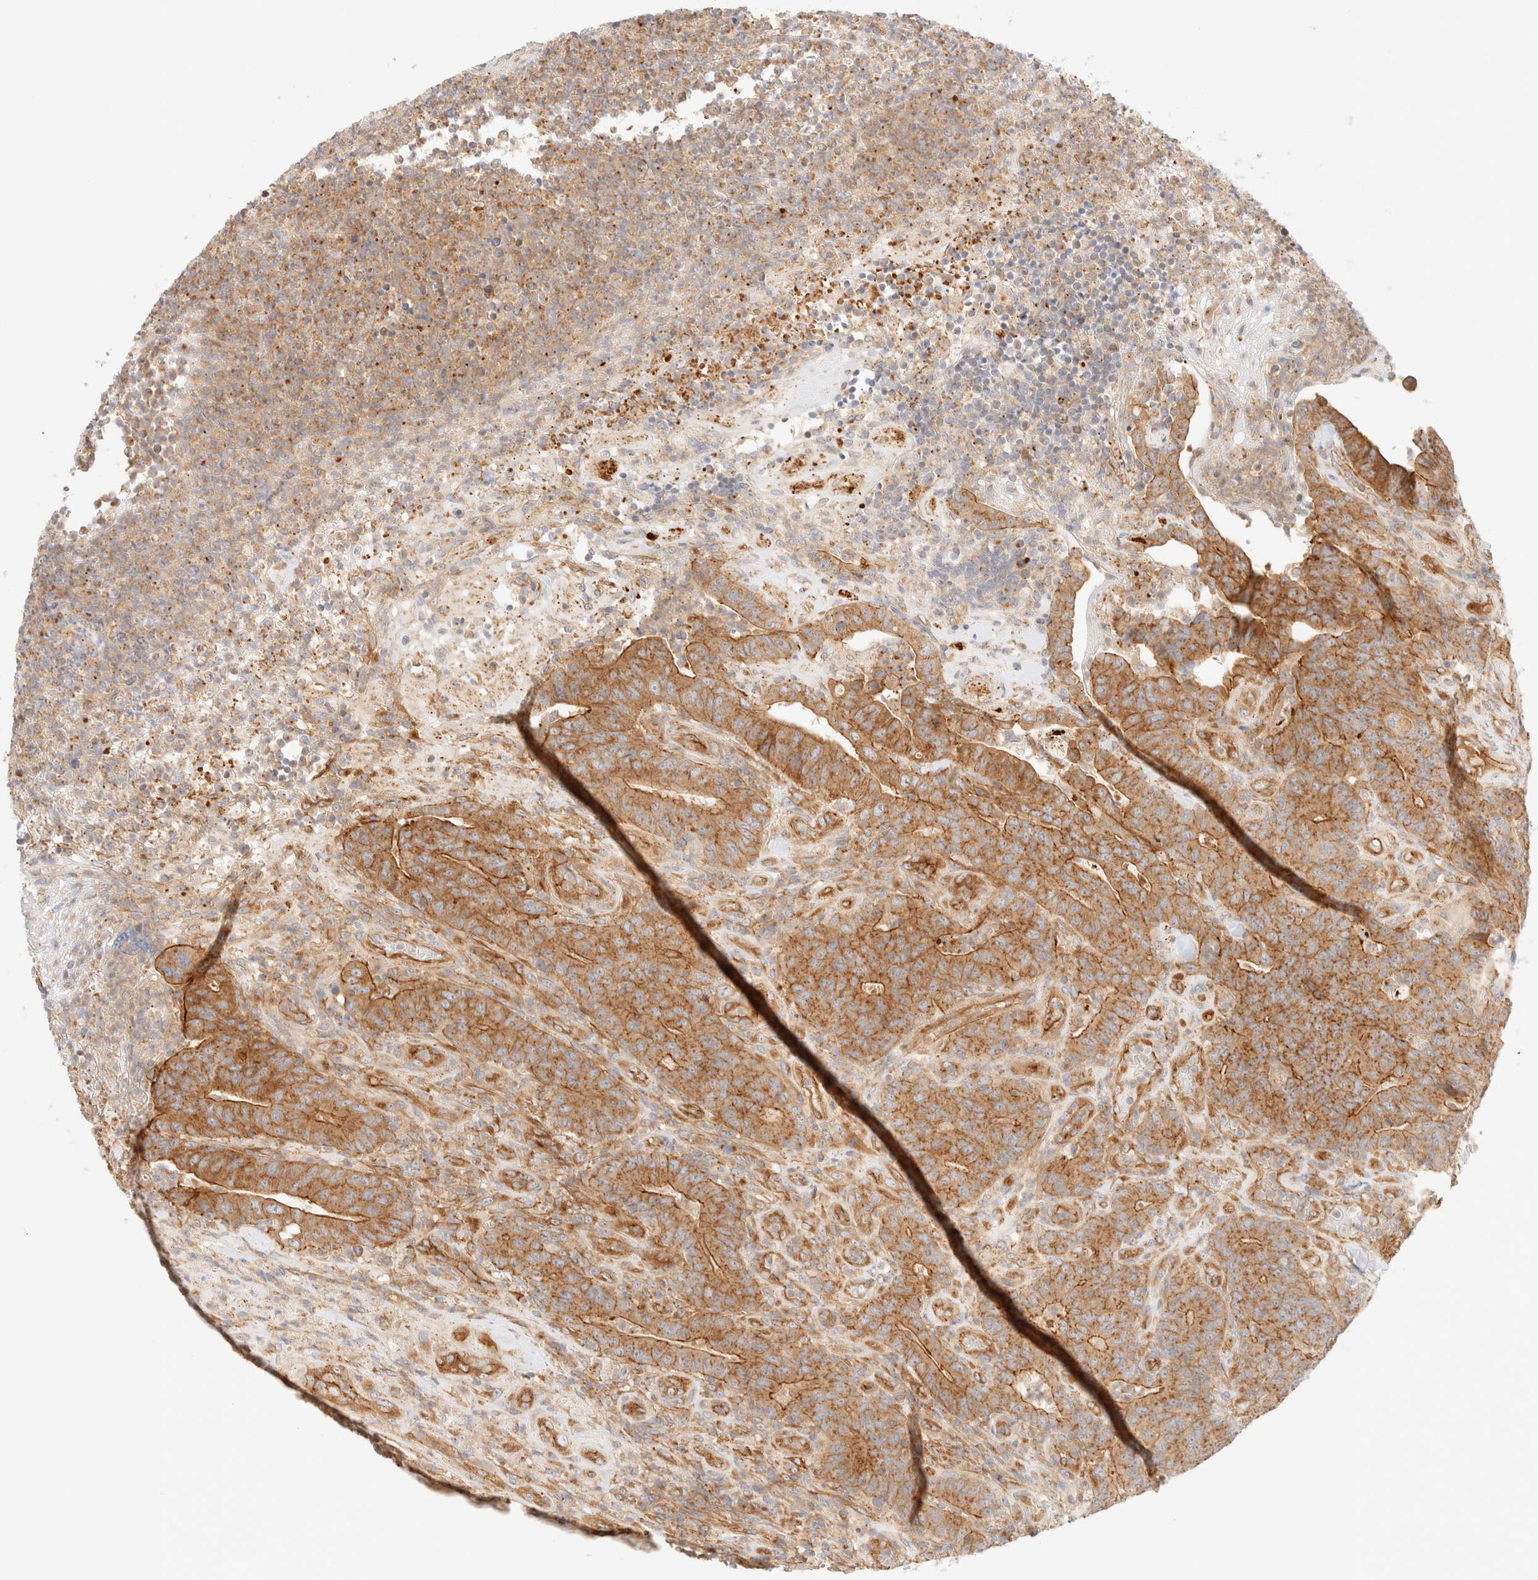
{"staining": {"intensity": "moderate", "quantity": ">75%", "location": "cytoplasmic/membranous"}, "tissue": "colorectal cancer", "cell_type": "Tumor cells", "image_type": "cancer", "snomed": [{"axis": "morphology", "description": "Normal tissue, NOS"}, {"axis": "morphology", "description": "Adenocarcinoma, NOS"}, {"axis": "topography", "description": "Colon"}], "caption": "This micrograph displays immunohistochemistry staining of human adenocarcinoma (colorectal), with medium moderate cytoplasmic/membranous expression in about >75% of tumor cells.", "gene": "MYO10", "patient": {"sex": "female", "age": 75}}